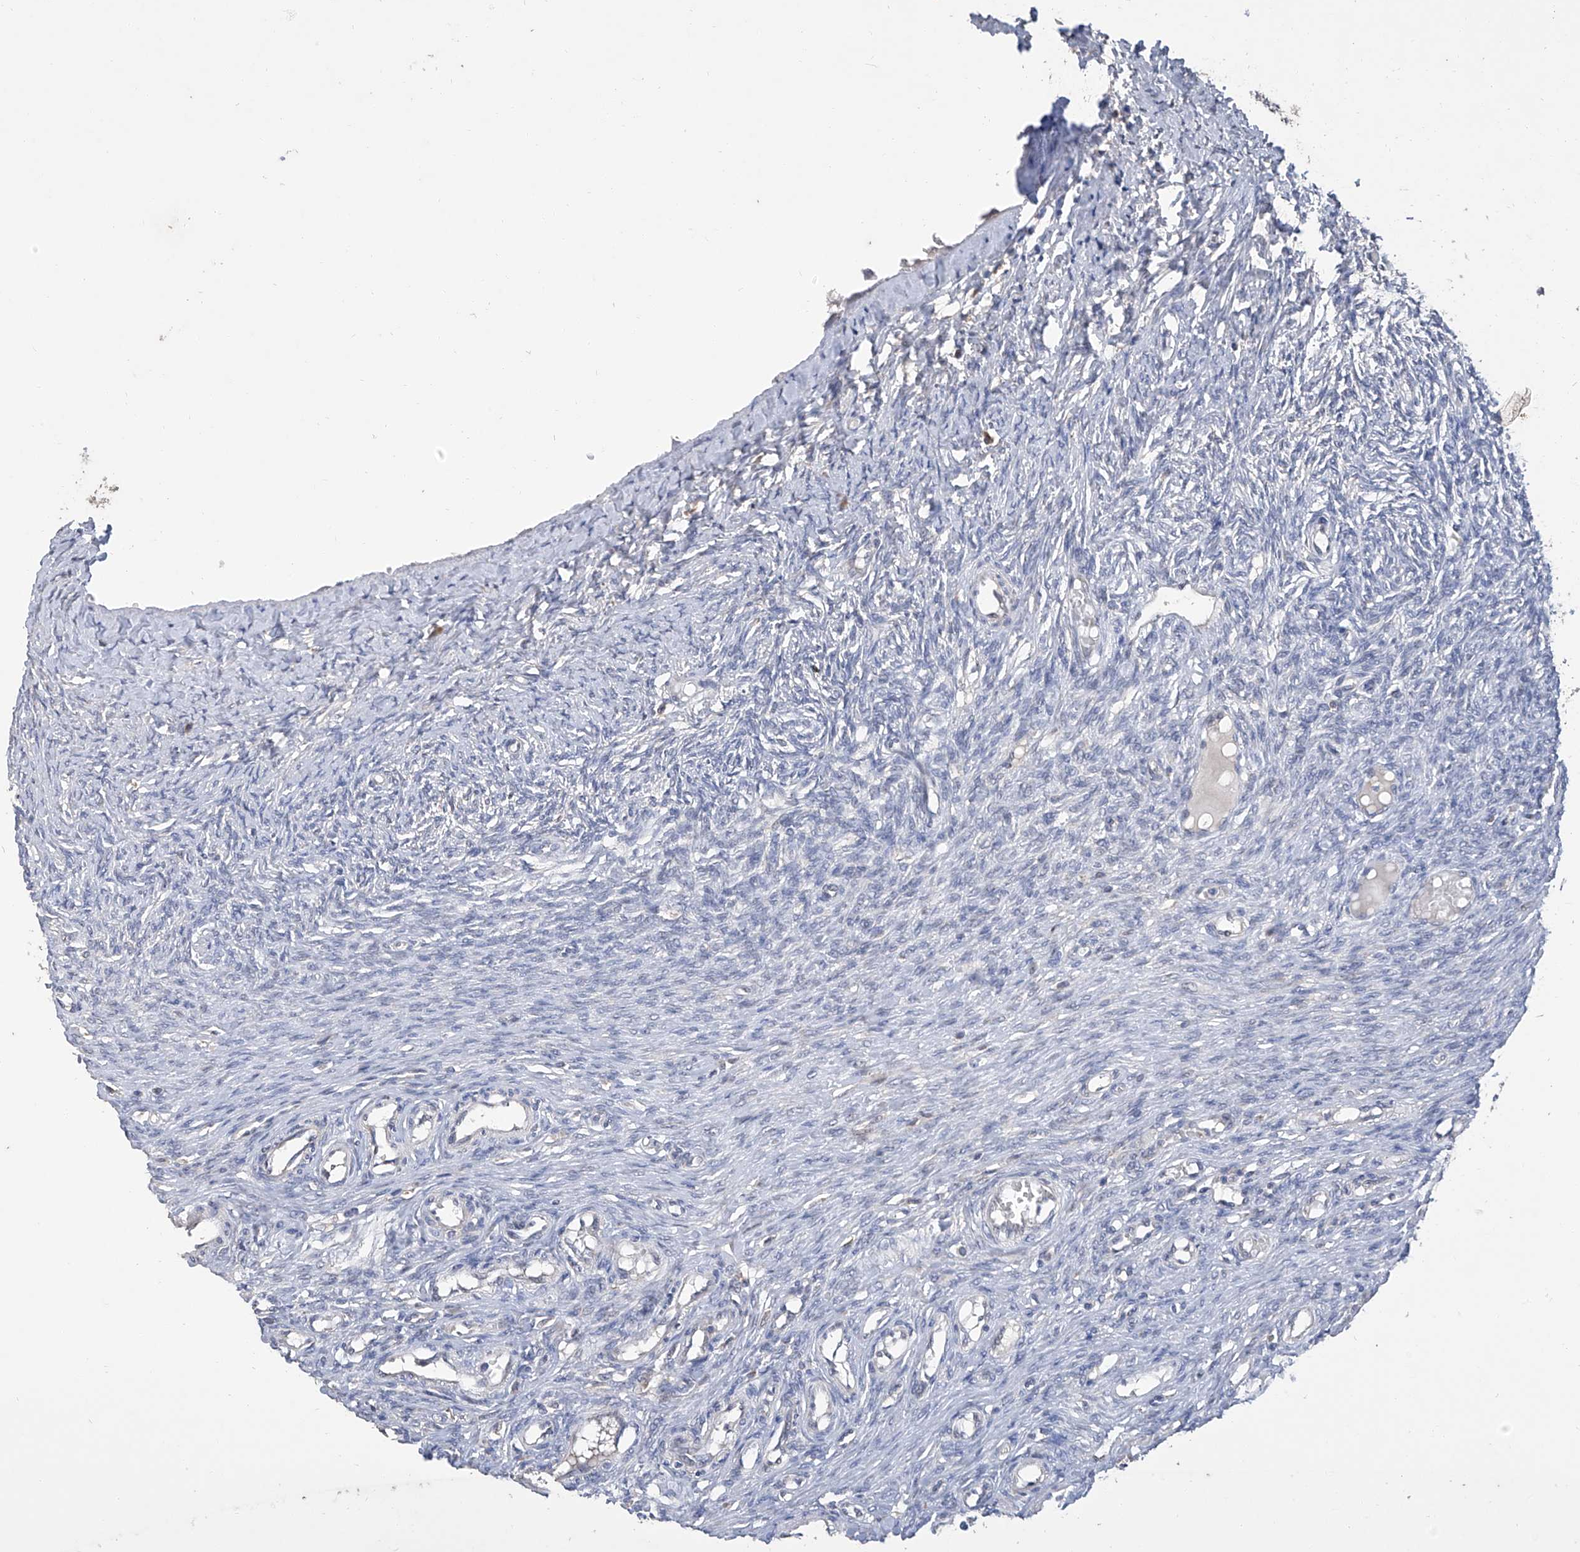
{"staining": {"intensity": "weak", "quantity": "25%-75%", "location": "cytoplasmic/membranous"}, "tissue": "ovary", "cell_type": "Follicle cells", "image_type": "normal", "snomed": [{"axis": "morphology", "description": "Adenocarcinoma, NOS"}, {"axis": "topography", "description": "Endometrium"}], "caption": "Approximately 25%-75% of follicle cells in normal ovary exhibit weak cytoplasmic/membranous protein staining as visualized by brown immunohistochemical staining.", "gene": "GPT", "patient": {"sex": "female", "age": 32}}